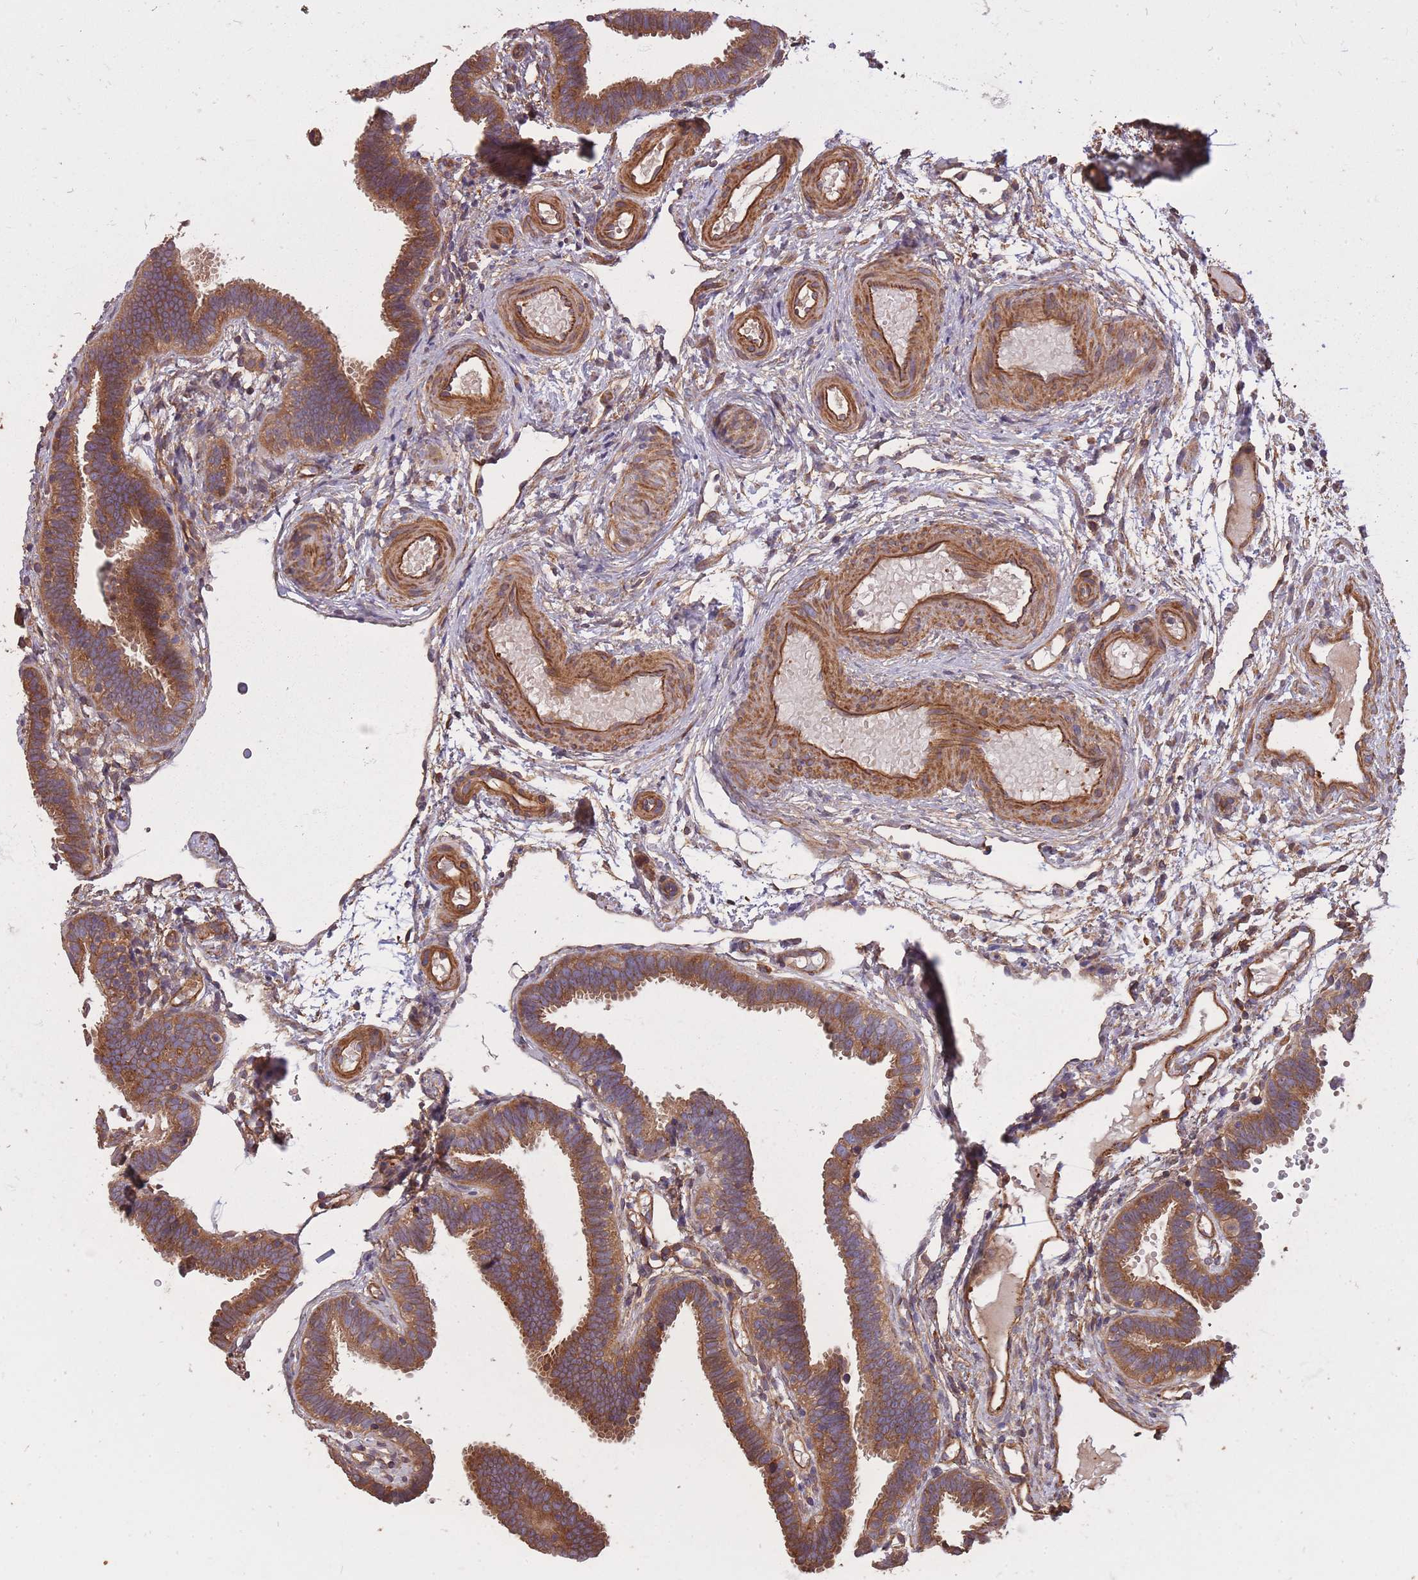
{"staining": {"intensity": "moderate", "quantity": ">75%", "location": "cytoplasmic/membranous"}, "tissue": "fallopian tube", "cell_type": "Glandular cells", "image_type": "normal", "snomed": [{"axis": "morphology", "description": "Normal tissue, NOS"}, {"axis": "topography", "description": "Fallopian tube"}], "caption": "Protein staining by IHC displays moderate cytoplasmic/membranous expression in about >75% of glandular cells in normal fallopian tube.", "gene": "ARMH3", "patient": {"sex": "female", "age": 37}}